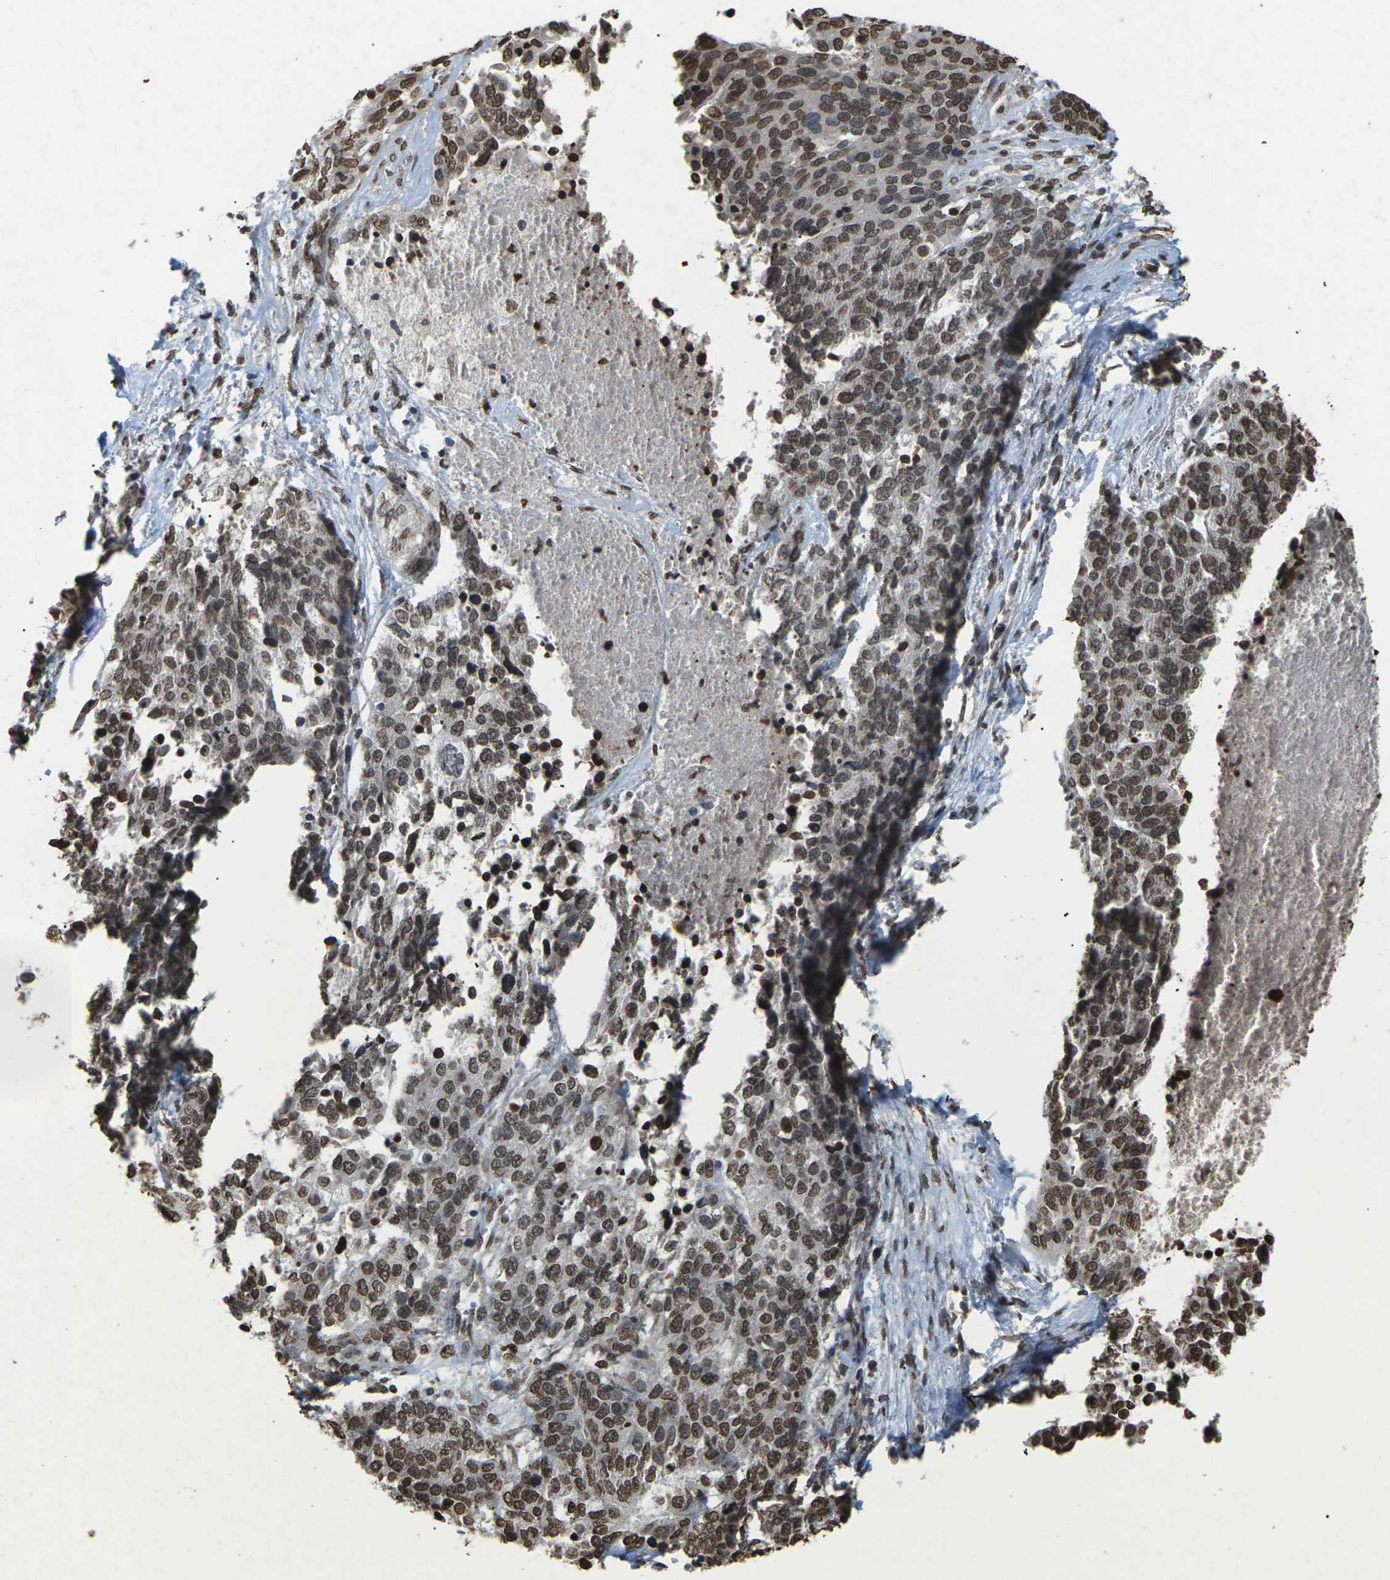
{"staining": {"intensity": "moderate", "quantity": ">75%", "location": "nuclear"}, "tissue": "ovarian cancer", "cell_type": "Tumor cells", "image_type": "cancer", "snomed": [{"axis": "morphology", "description": "Cystadenocarcinoma, serous, NOS"}, {"axis": "topography", "description": "Ovary"}], "caption": "High-power microscopy captured an immunohistochemistry (IHC) image of ovarian cancer, revealing moderate nuclear staining in about >75% of tumor cells.", "gene": "EMSY", "patient": {"sex": "female", "age": 44}}